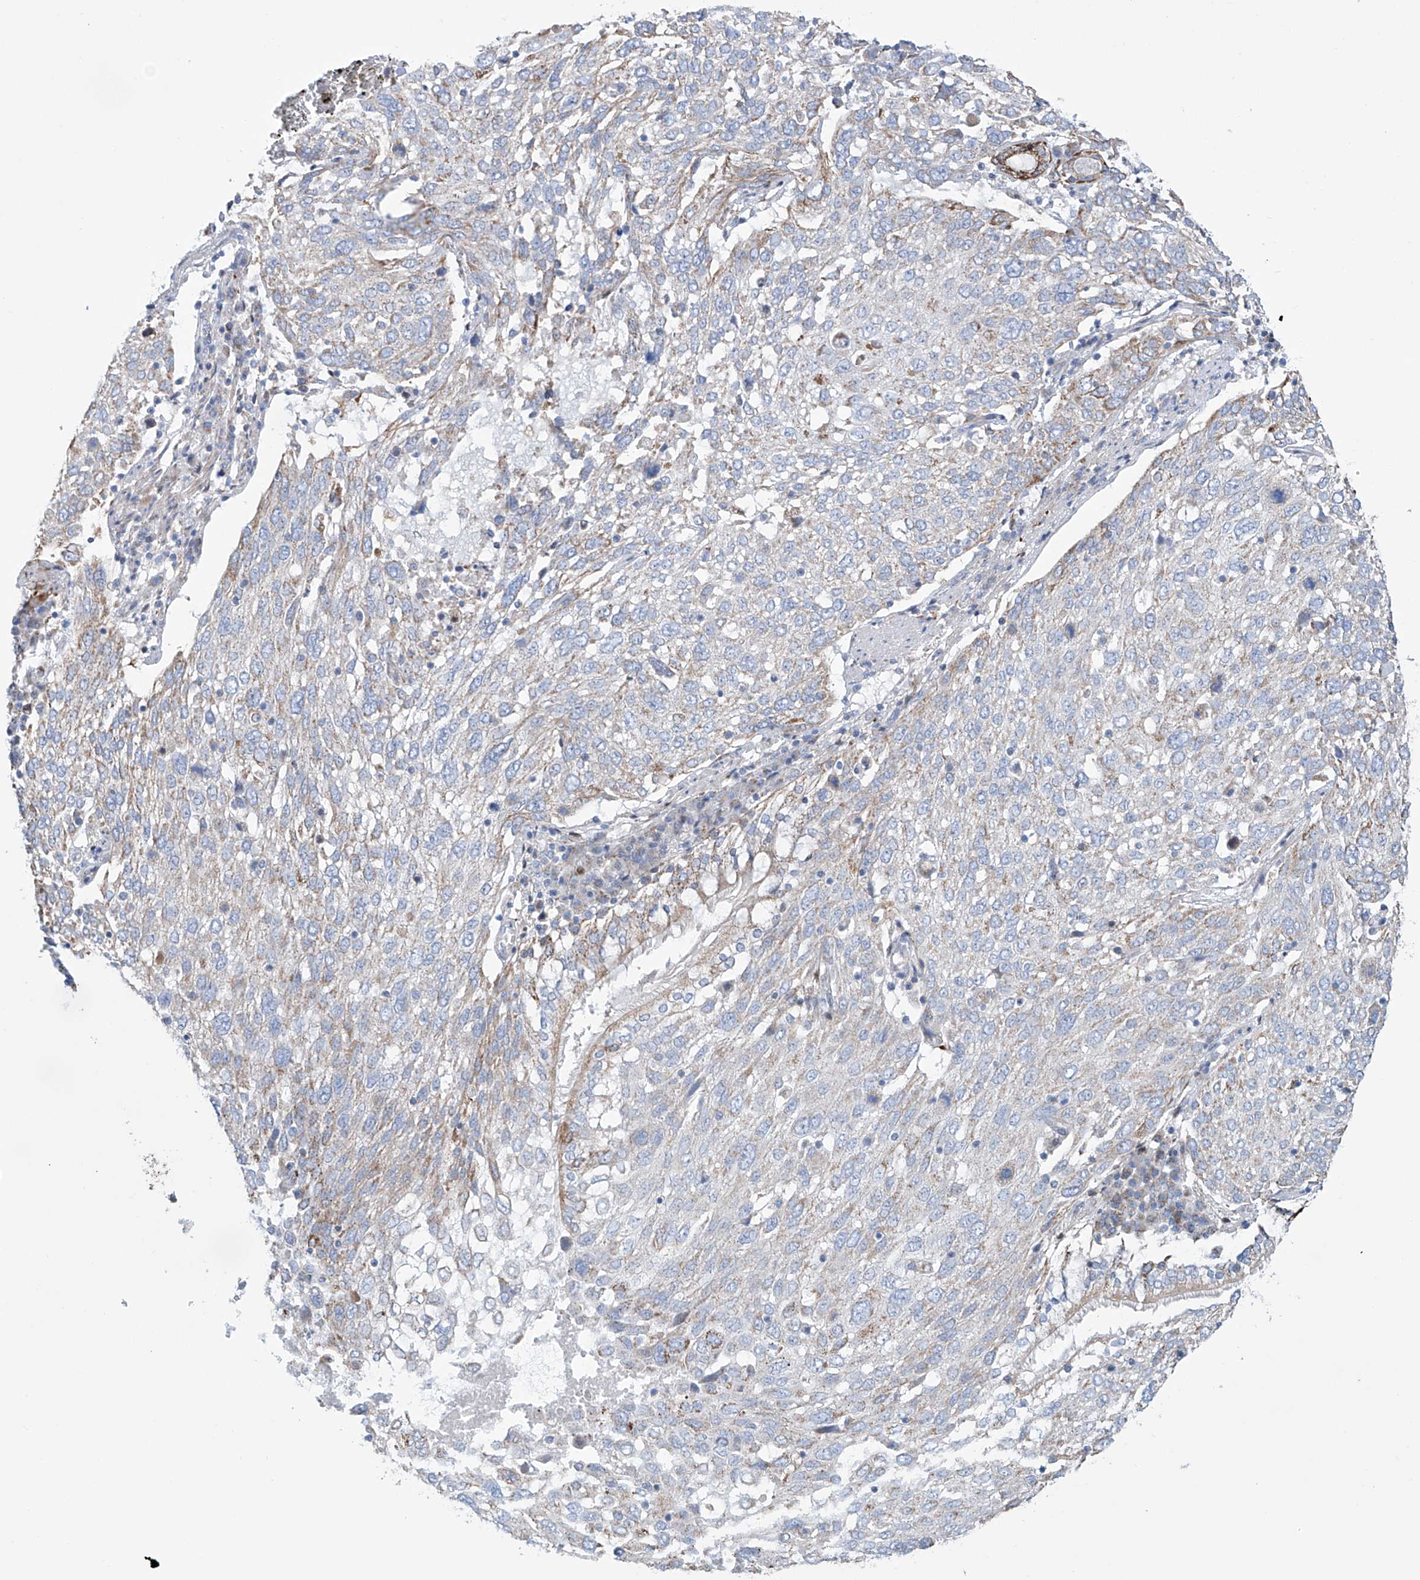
{"staining": {"intensity": "moderate", "quantity": "<25%", "location": "cytoplasmic/membranous"}, "tissue": "lung cancer", "cell_type": "Tumor cells", "image_type": "cancer", "snomed": [{"axis": "morphology", "description": "Squamous cell carcinoma, NOS"}, {"axis": "topography", "description": "Lung"}], "caption": "Lung squamous cell carcinoma was stained to show a protein in brown. There is low levels of moderate cytoplasmic/membranous staining in approximately <25% of tumor cells.", "gene": "ALDH6A1", "patient": {"sex": "male", "age": 65}}